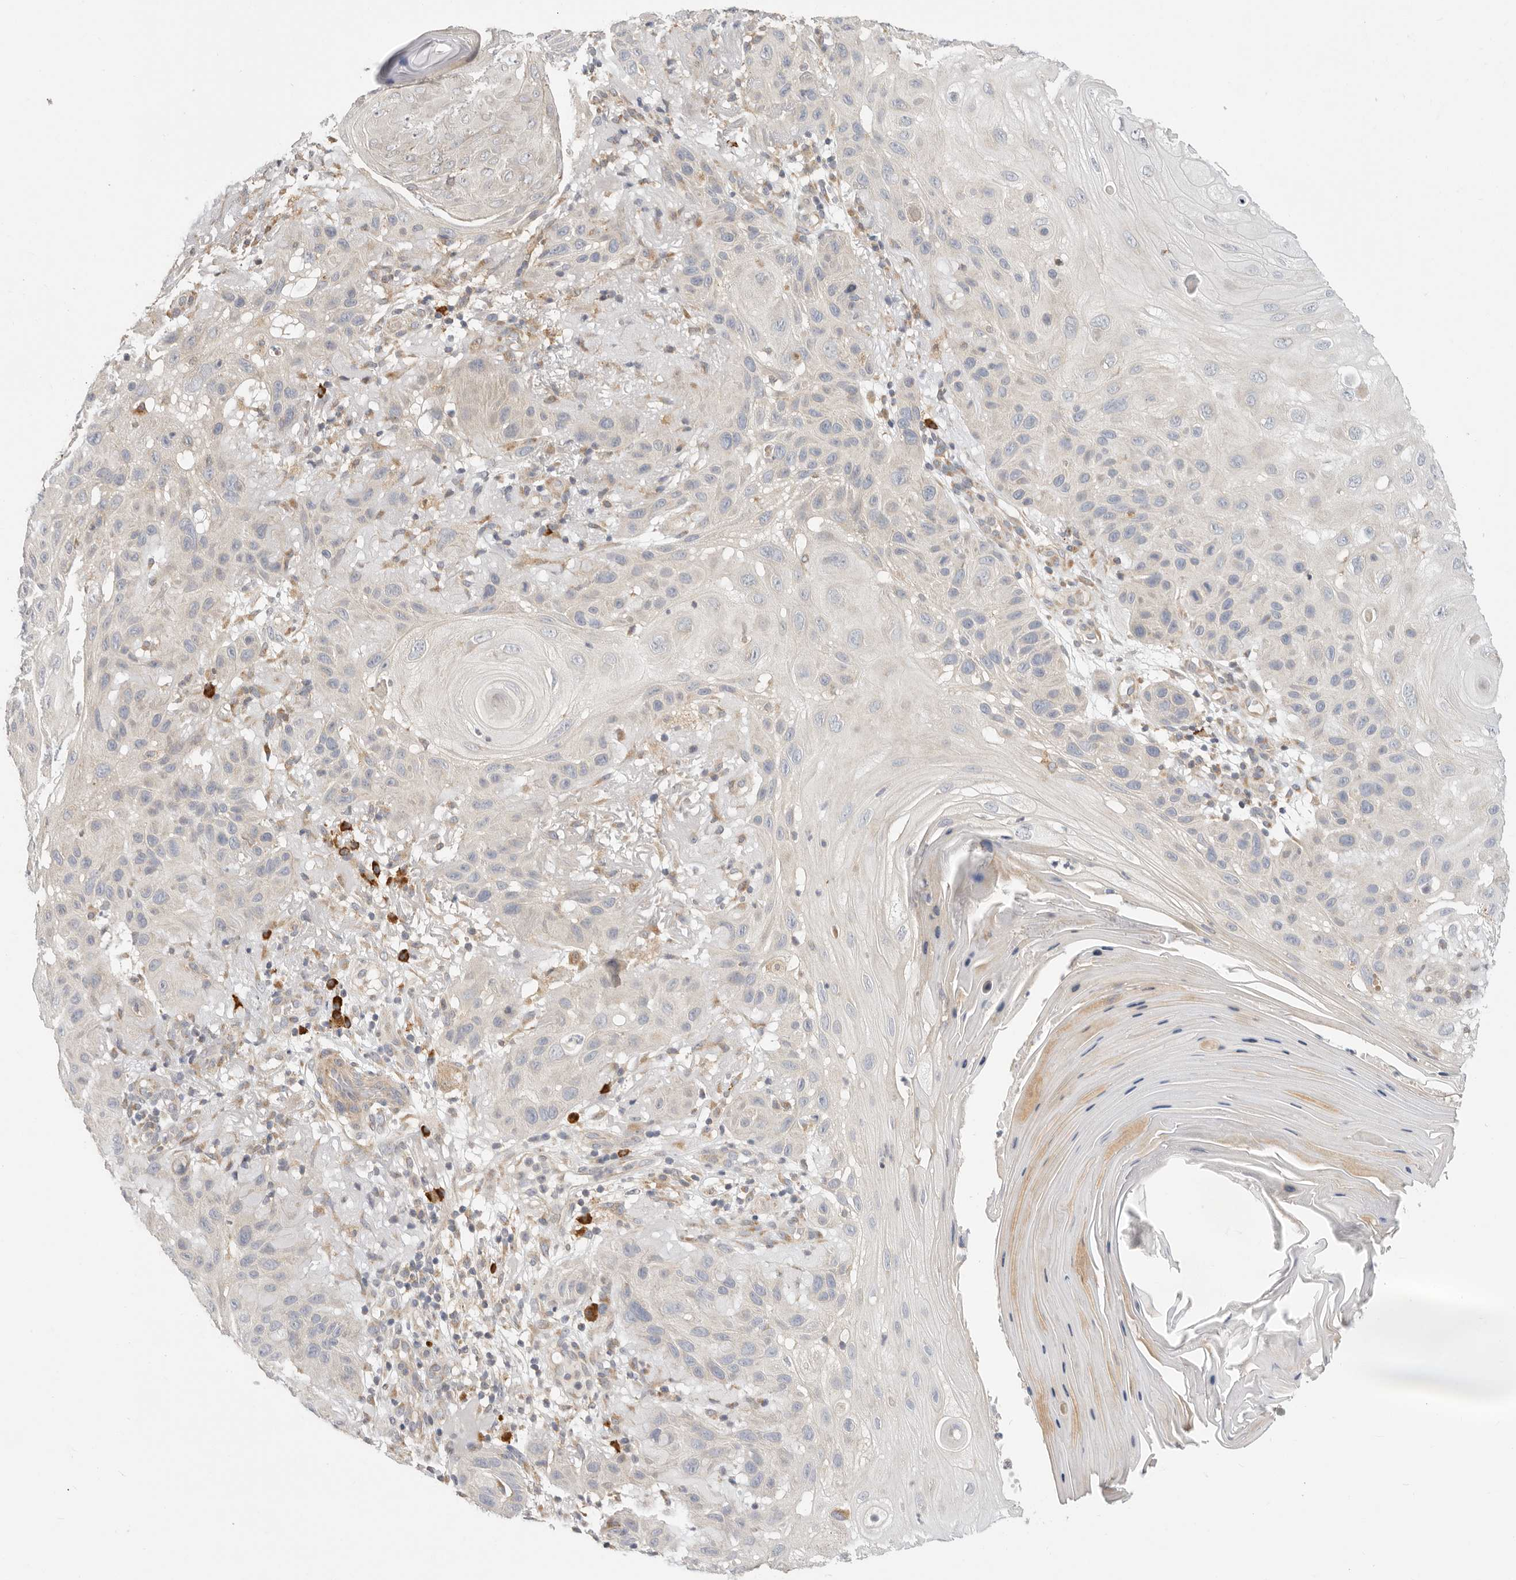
{"staining": {"intensity": "negative", "quantity": "none", "location": "none"}, "tissue": "skin cancer", "cell_type": "Tumor cells", "image_type": "cancer", "snomed": [{"axis": "morphology", "description": "Normal tissue, NOS"}, {"axis": "morphology", "description": "Squamous cell carcinoma, NOS"}, {"axis": "topography", "description": "Skin"}], "caption": "A high-resolution image shows immunohistochemistry (IHC) staining of squamous cell carcinoma (skin), which shows no significant positivity in tumor cells. (DAB IHC visualized using brightfield microscopy, high magnification).", "gene": "USH1C", "patient": {"sex": "female", "age": 96}}